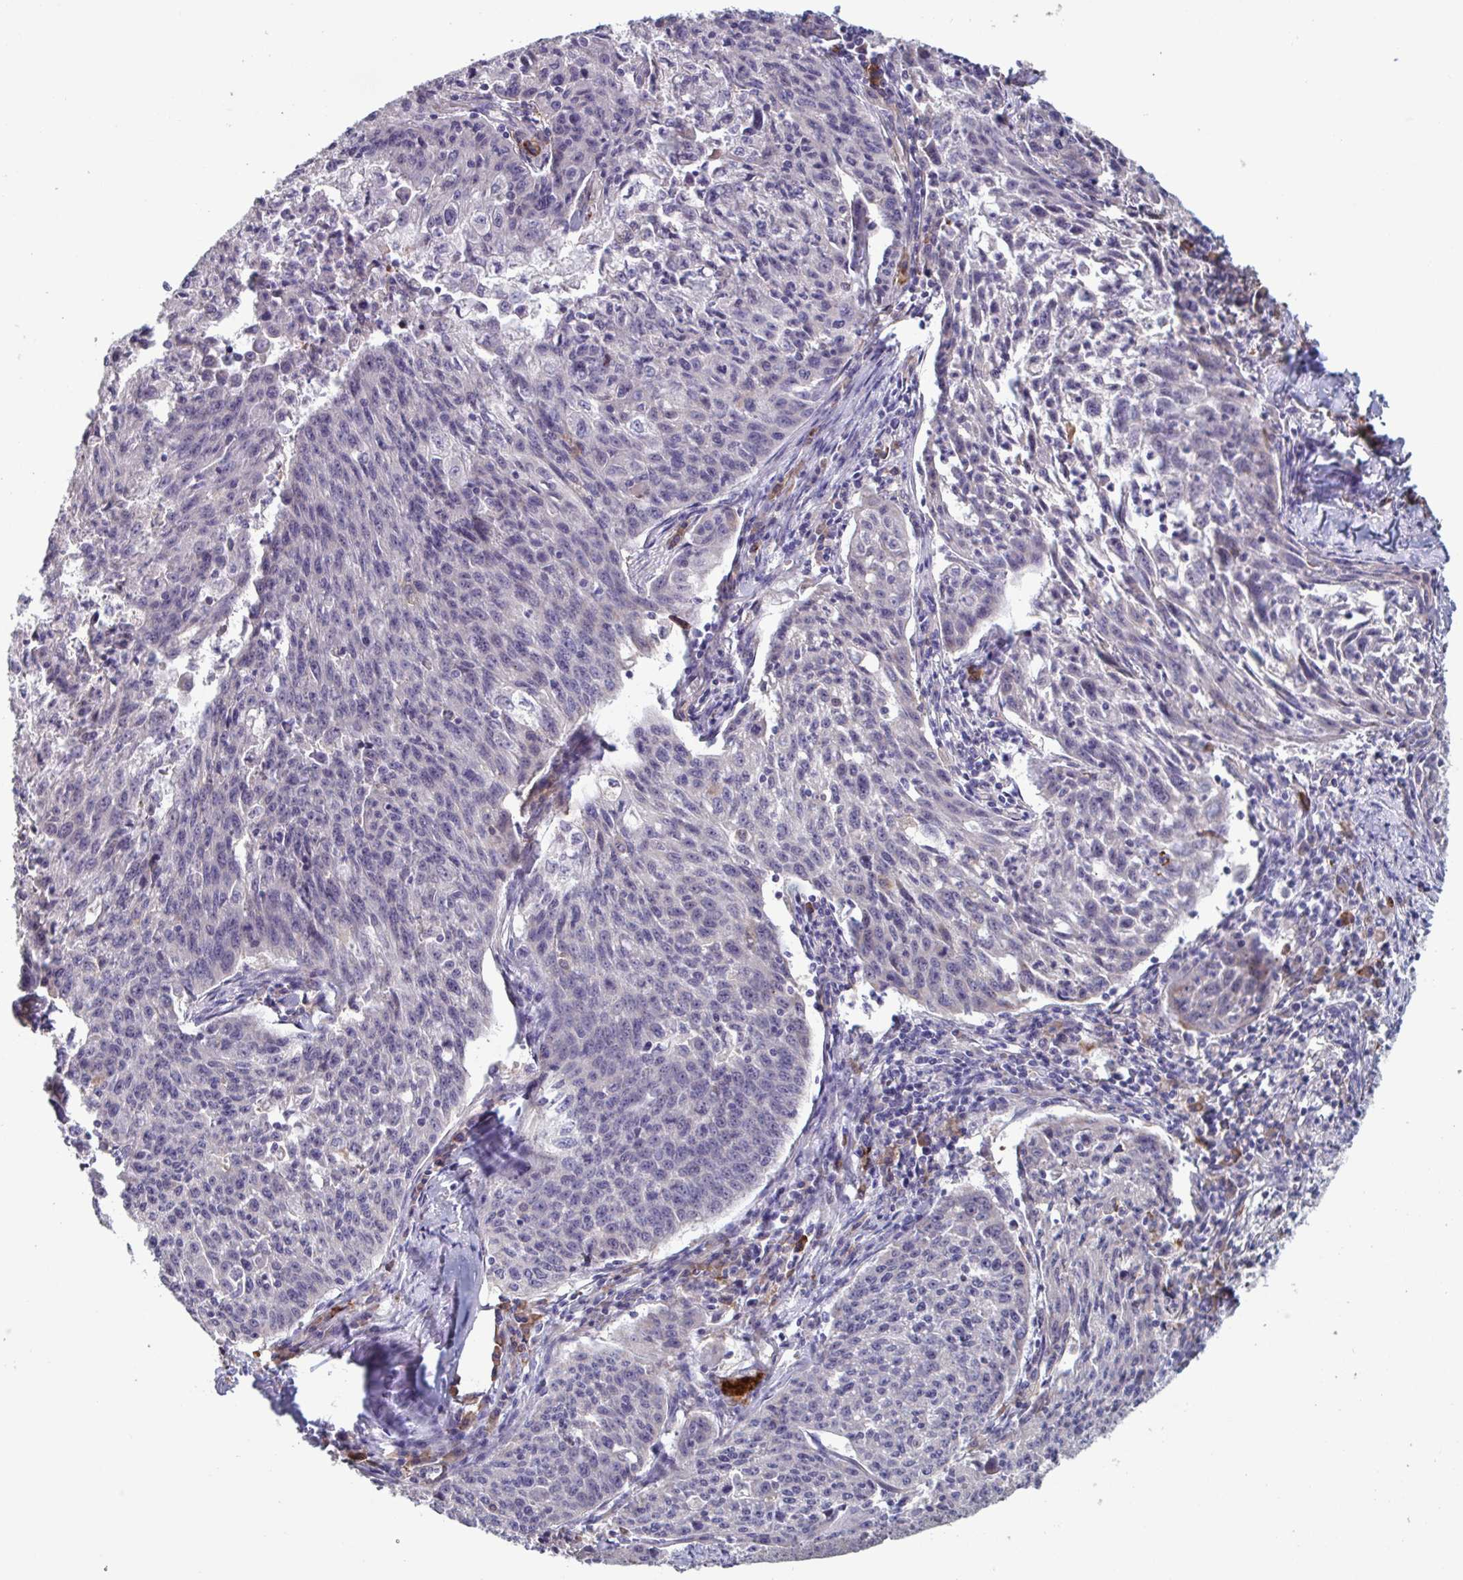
{"staining": {"intensity": "negative", "quantity": "none", "location": "none"}, "tissue": "lung cancer", "cell_type": "Tumor cells", "image_type": "cancer", "snomed": [{"axis": "morphology", "description": "Squamous cell carcinoma, NOS"}, {"axis": "morphology", "description": "Squamous cell carcinoma, metastatic, NOS"}, {"axis": "topography", "description": "Bronchus"}, {"axis": "topography", "description": "Lung"}], "caption": "Human lung cancer (metastatic squamous cell carcinoma) stained for a protein using immunohistochemistry shows no expression in tumor cells.", "gene": "CD1E", "patient": {"sex": "male", "age": 62}}